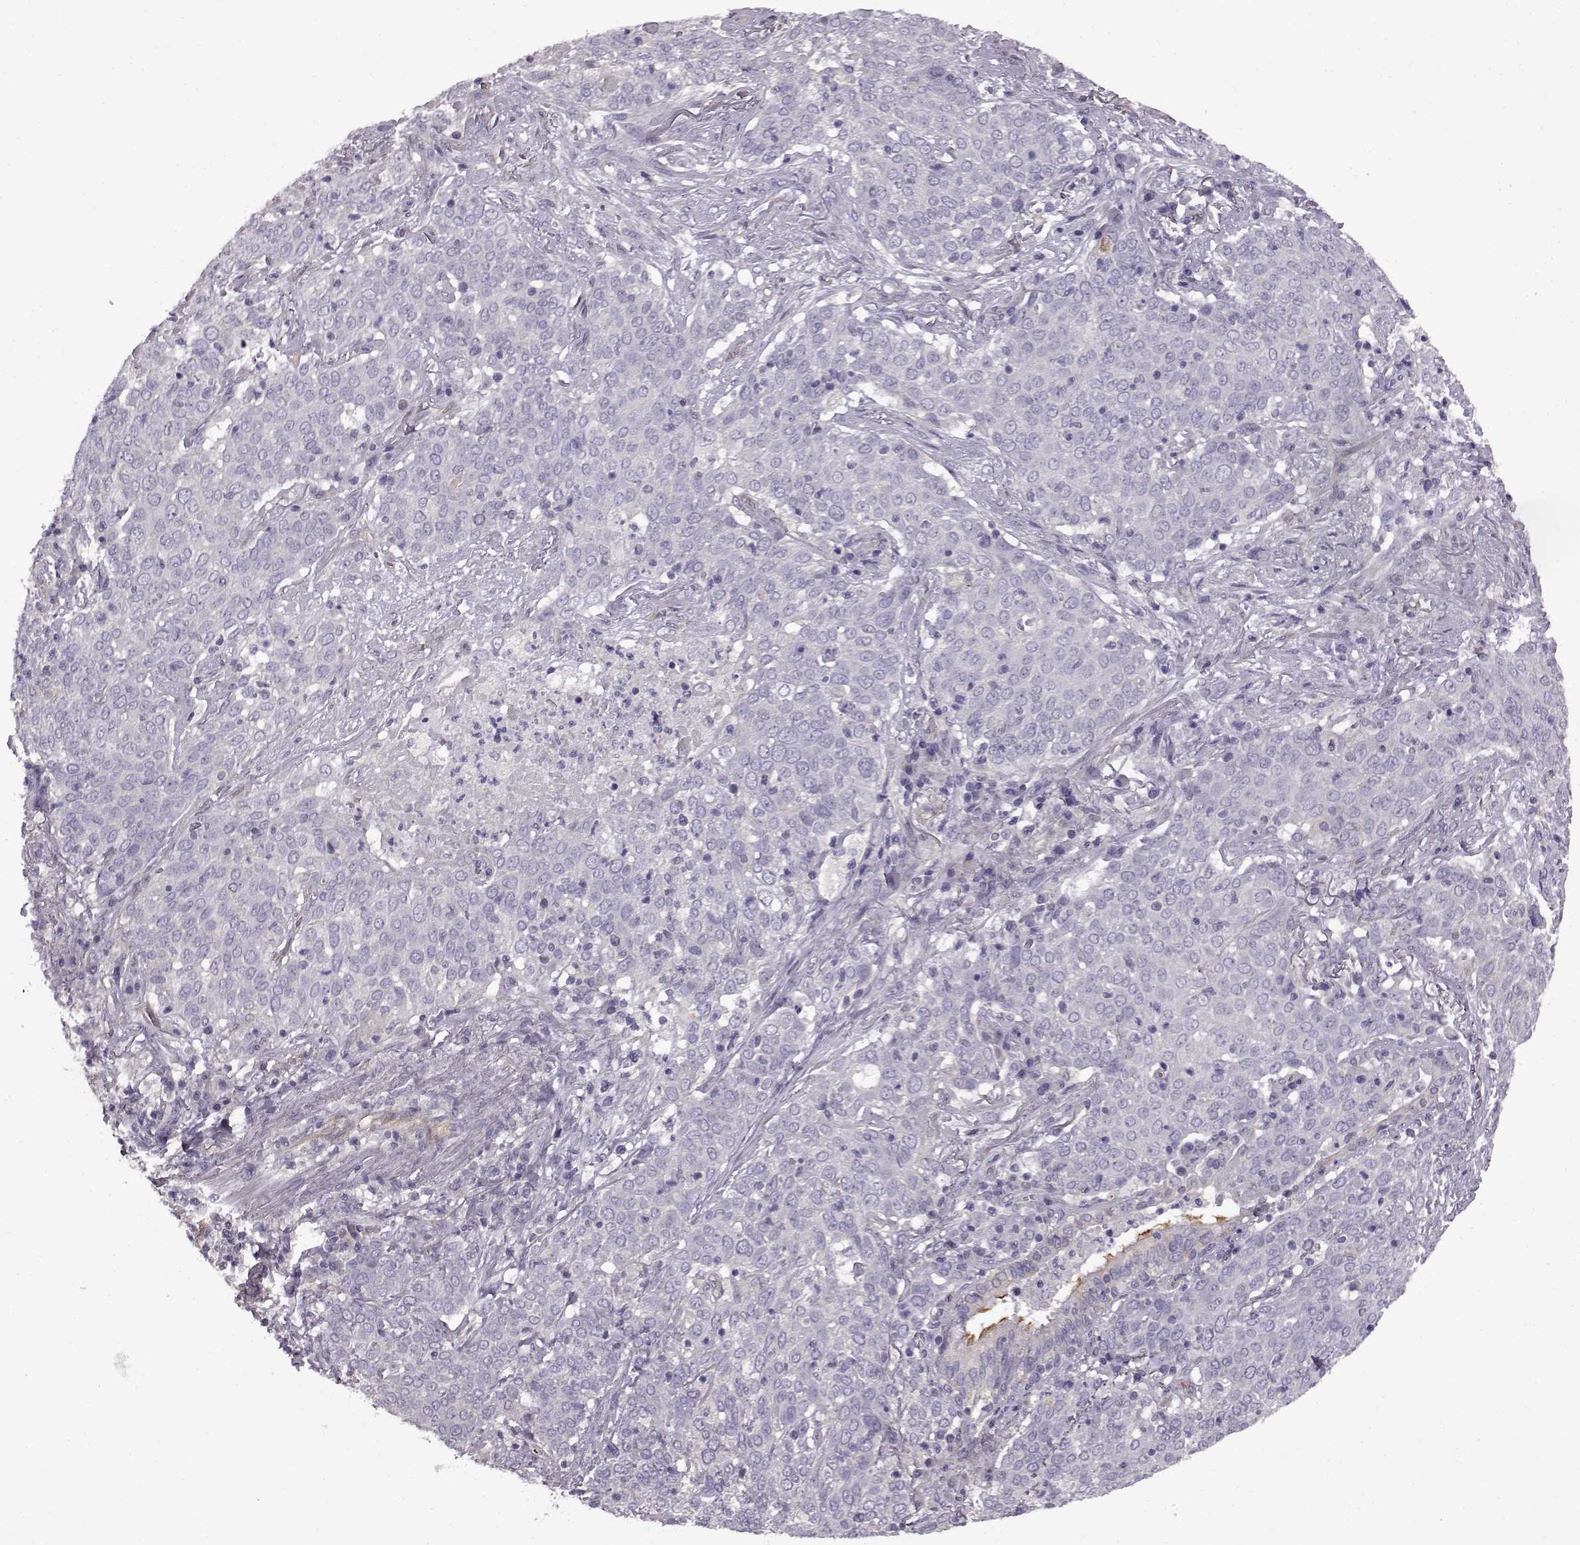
{"staining": {"intensity": "negative", "quantity": "none", "location": "none"}, "tissue": "lung cancer", "cell_type": "Tumor cells", "image_type": "cancer", "snomed": [{"axis": "morphology", "description": "Squamous cell carcinoma, NOS"}, {"axis": "topography", "description": "Lung"}], "caption": "The immunohistochemistry histopathology image has no significant positivity in tumor cells of squamous cell carcinoma (lung) tissue.", "gene": "EDDM3B", "patient": {"sex": "male", "age": 82}}